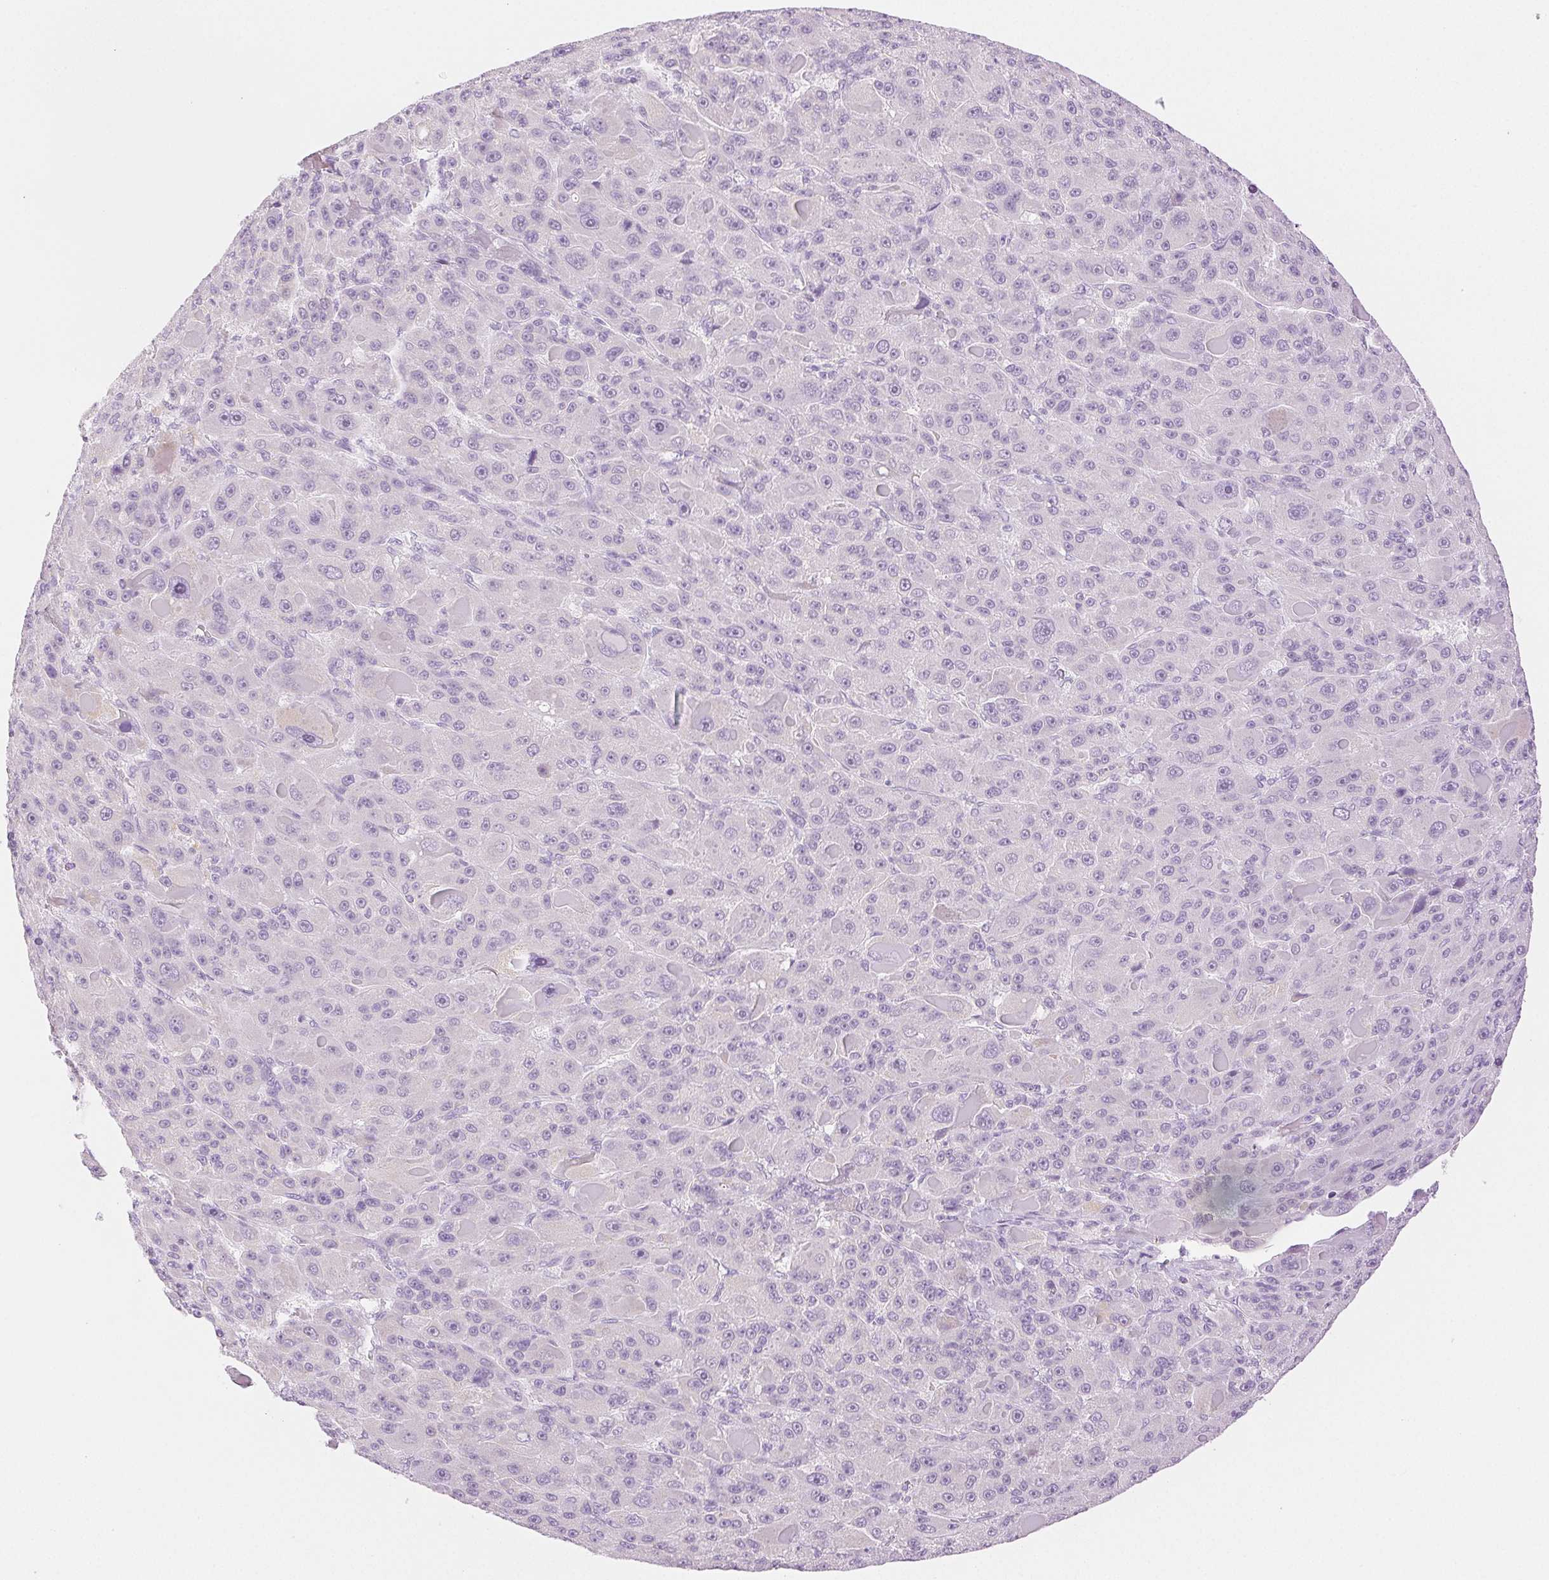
{"staining": {"intensity": "negative", "quantity": "none", "location": "none"}, "tissue": "liver cancer", "cell_type": "Tumor cells", "image_type": "cancer", "snomed": [{"axis": "morphology", "description": "Carcinoma, Hepatocellular, NOS"}, {"axis": "topography", "description": "Liver"}], "caption": "Immunohistochemistry image of human hepatocellular carcinoma (liver) stained for a protein (brown), which reveals no staining in tumor cells. Brightfield microscopy of immunohistochemistry (IHC) stained with DAB (brown) and hematoxylin (blue), captured at high magnification.", "gene": "SPACA4", "patient": {"sex": "male", "age": 76}}